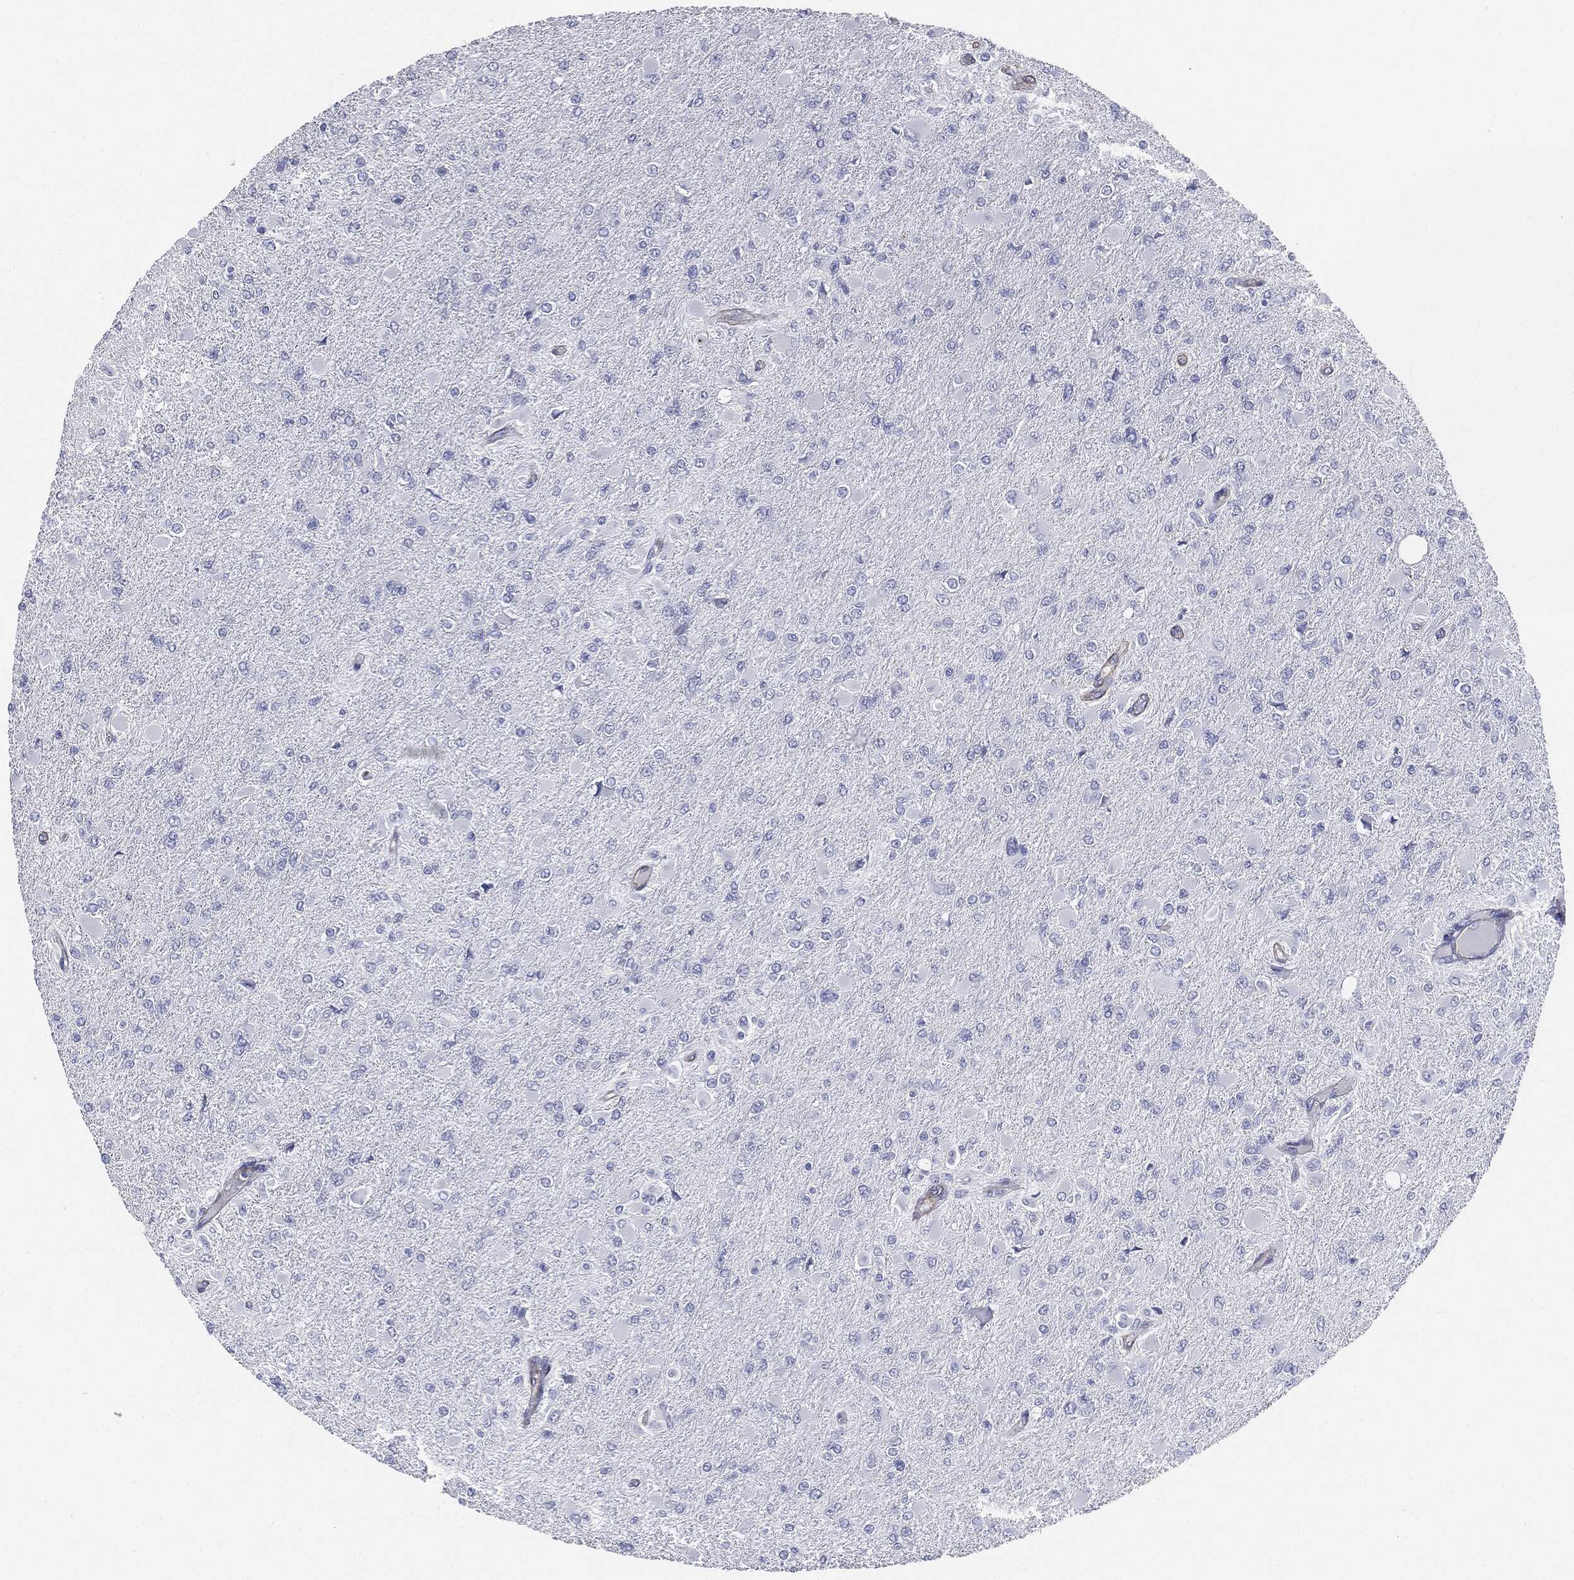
{"staining": {"intensity": "negative", "quantity": "none", "location": "none"}, "tissue": "glioma", "cell_type": "Tumor cells", "image_type": "cancer", "snomed": [{"axis": "morphology", "description": "Glioma, malignant, High grade"}, {"axis": "topography", "description": "Cerebral cortex"}], "caption": "An IHC photomicrograph of glioma is shown. There is no staining in tumor cells of glioma.", "gene": "MUC5AC", "patient": {"sex": "female", "age": 36}}